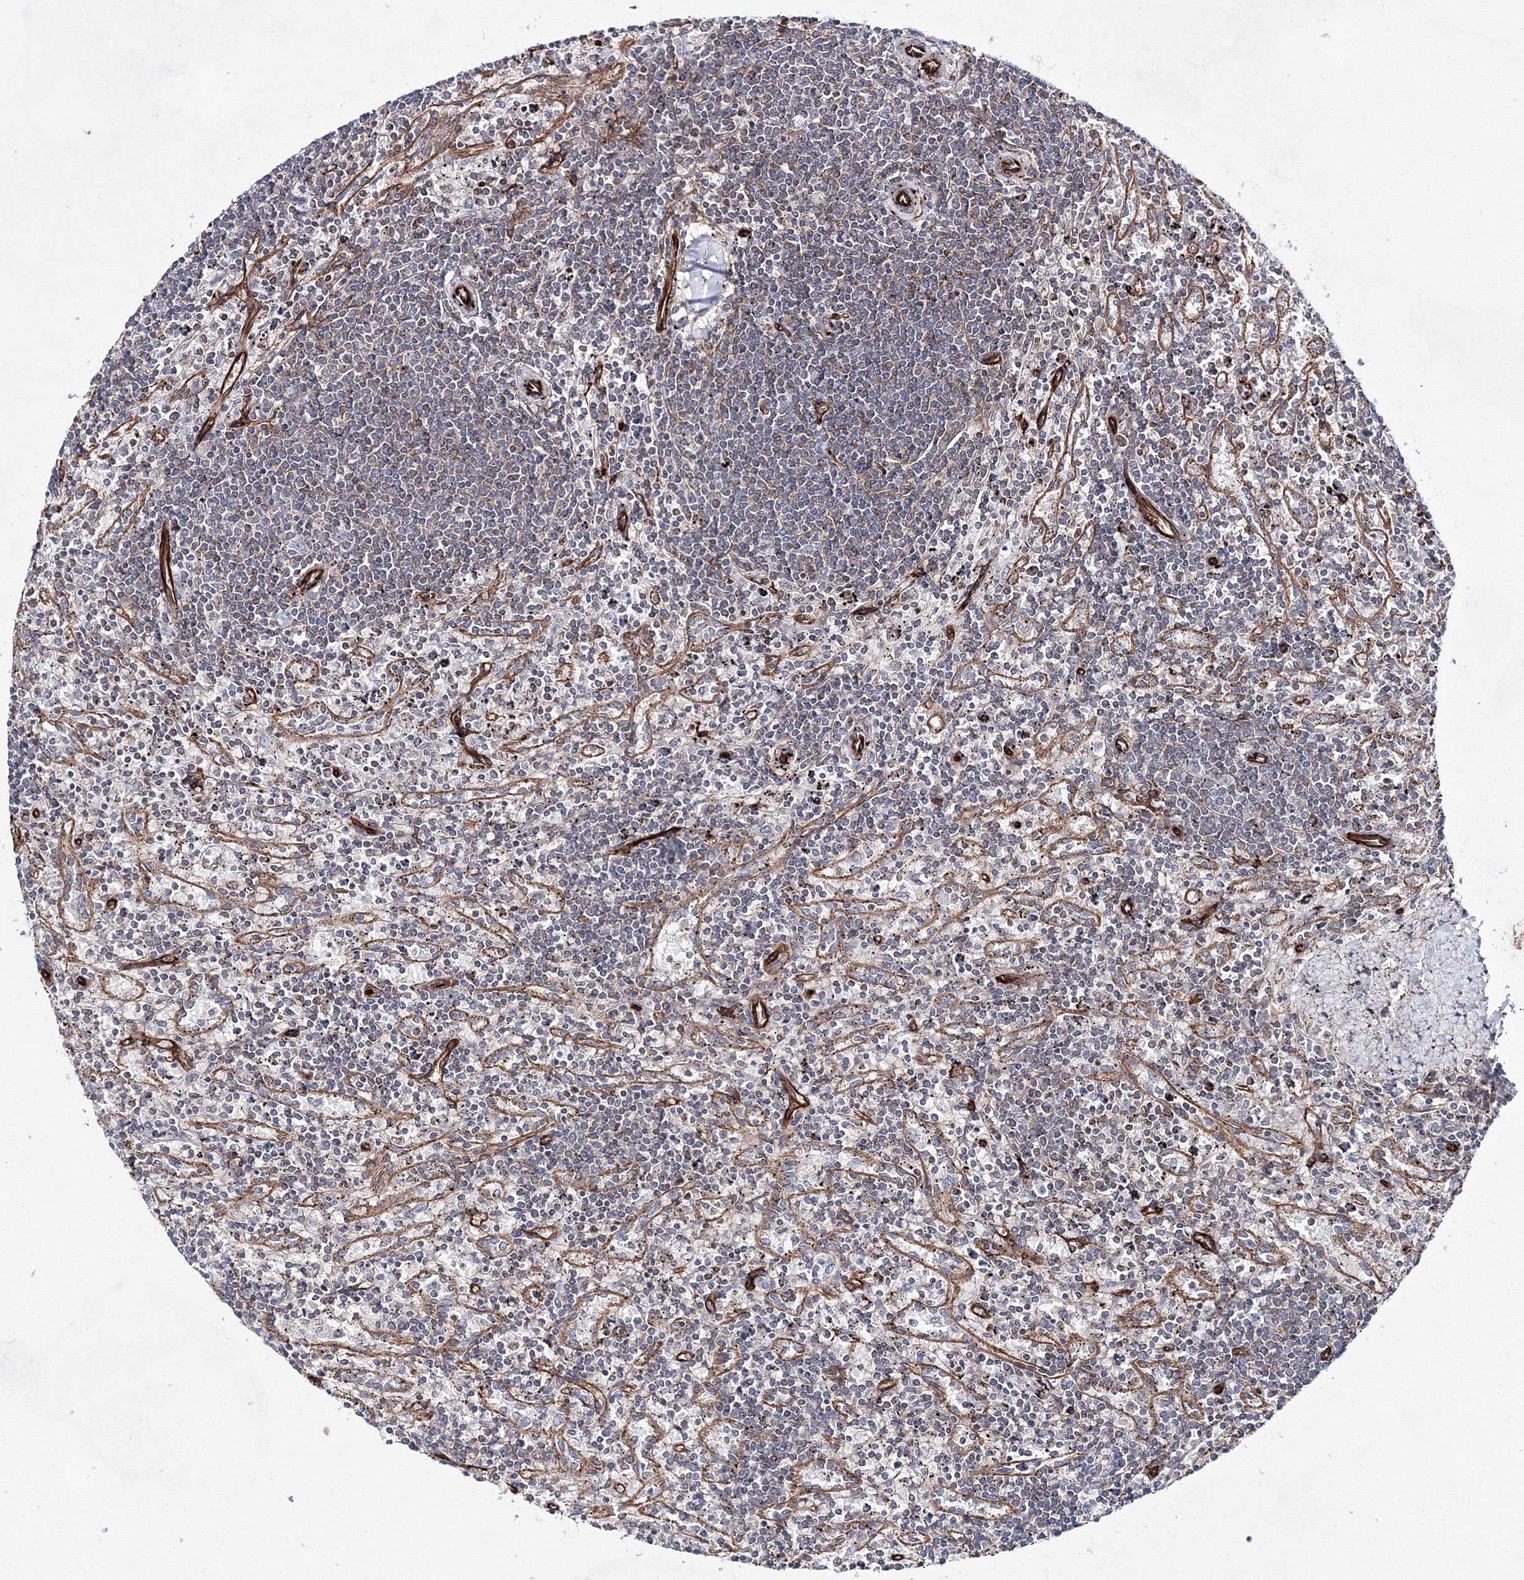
{"staining": {"intensity": "negative", "quantity": "none", "location": "none"}, "tissue": "lymphoma", "cell_type": "Tumor cells", "image_type": "cancer", "snomed": [{"axis": "morphology", "description": "Malignant lymphoma, non-Hodgkin's type, Low grade"}, {"axis": "topography", "description": "Spleen"}], "caption": "Immunohistochemical staining of human malignant lymphoma, non-Hodgkin's type (low-grade) displays no significant expression in tumor cells.", "gene": "ANKRD37", "patient": {"sex": "male", "age": 76}}